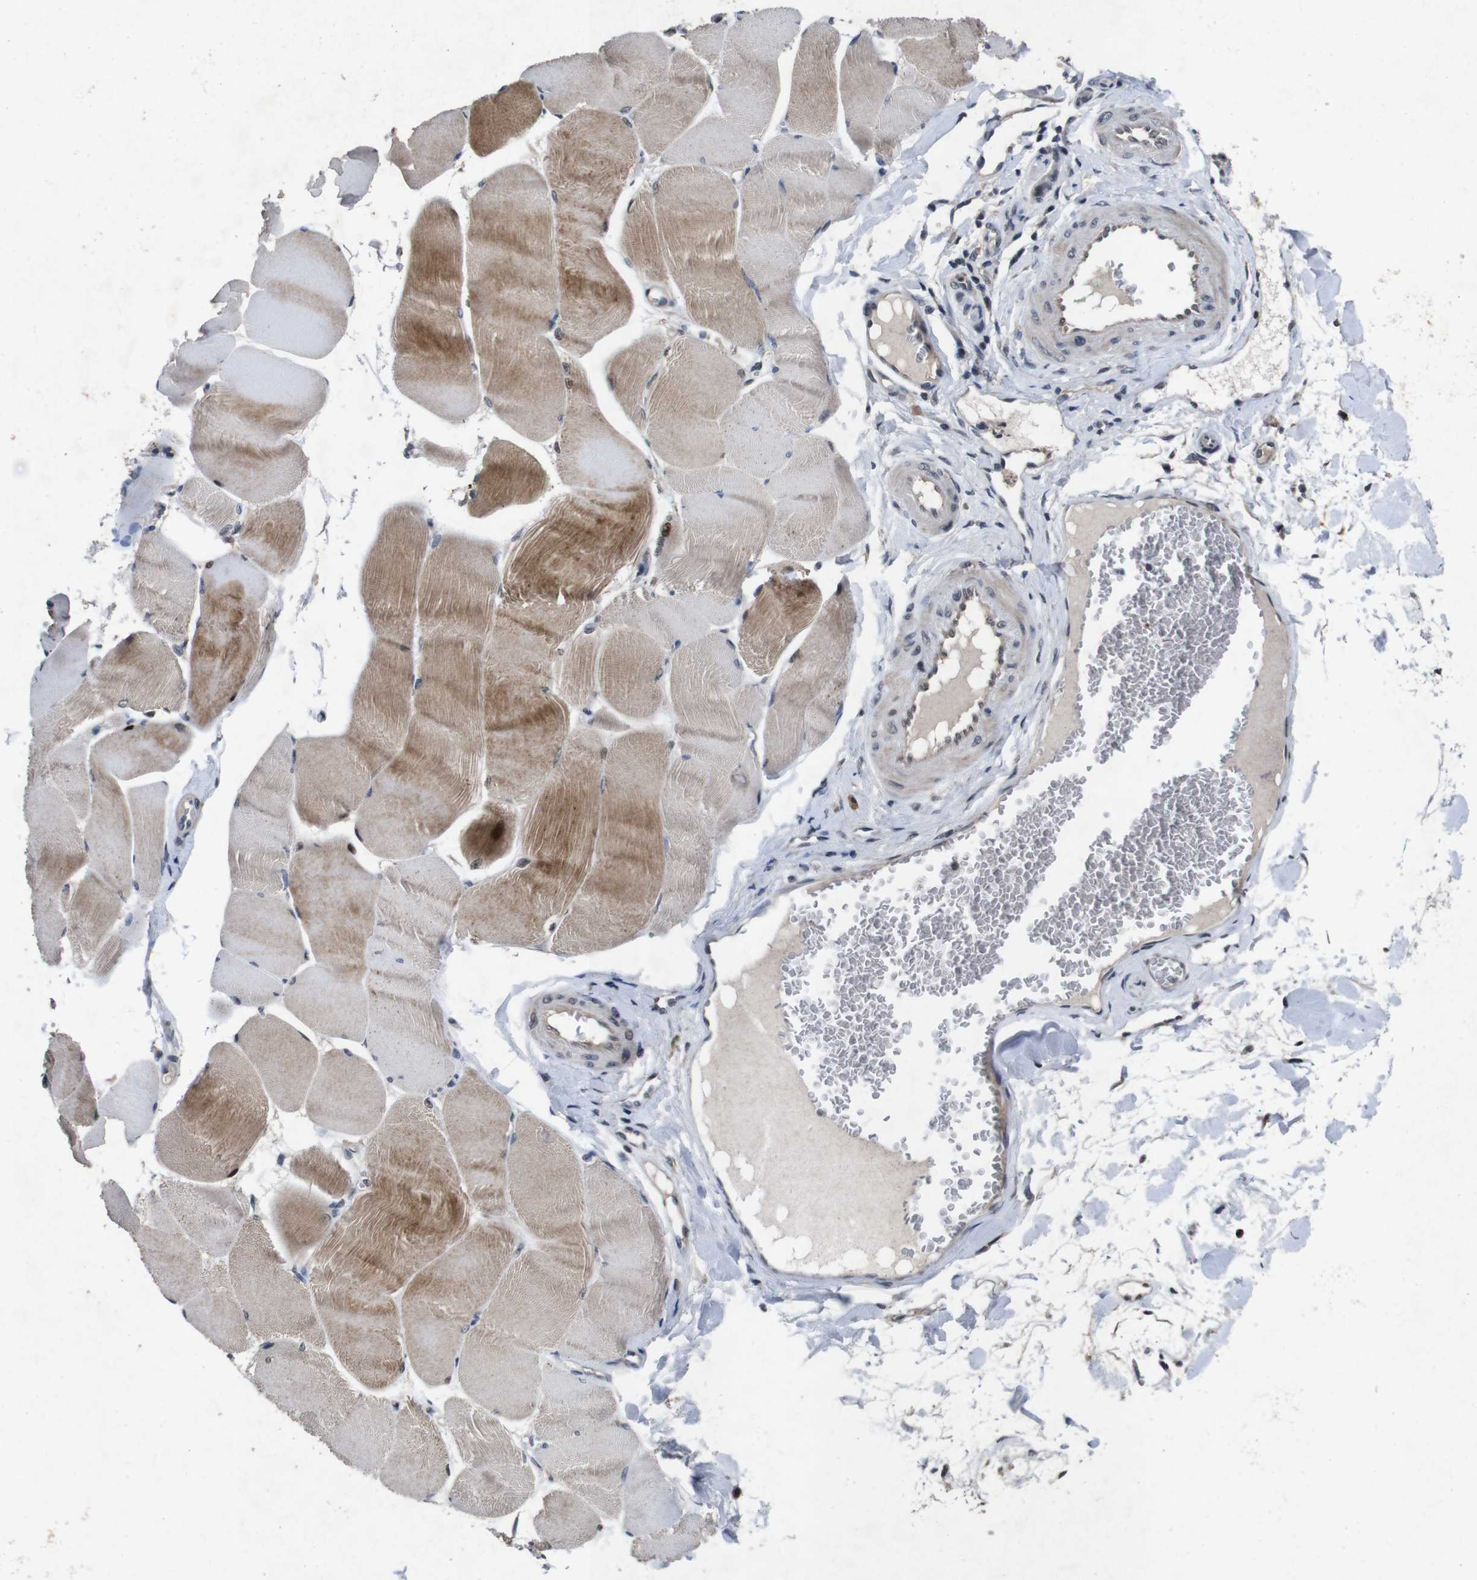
{"staining": {"intensity": "moderate", "quantity": "25%-75%", "location": "cytoplasmic/membranous"}, "tissue": "skeletal muscle", "cell_type": "Myocytes", "image_type": "normal", "snomed": [{"axis": "morphology", "description": "Normal tissue, NOS"}, {"axis": "morphology", "description": "Squamous cell carcinoma, NOS"}, {"axis": "topography", "description": "Skeletal muscle"}], "caption": "Moderate cytoplasmic/membranous protein staining is seen in about 25%-75% of myocytes in skeletal muscle.", "gene": "AKT3", "patient": {"sex": "male", "age": 51}}